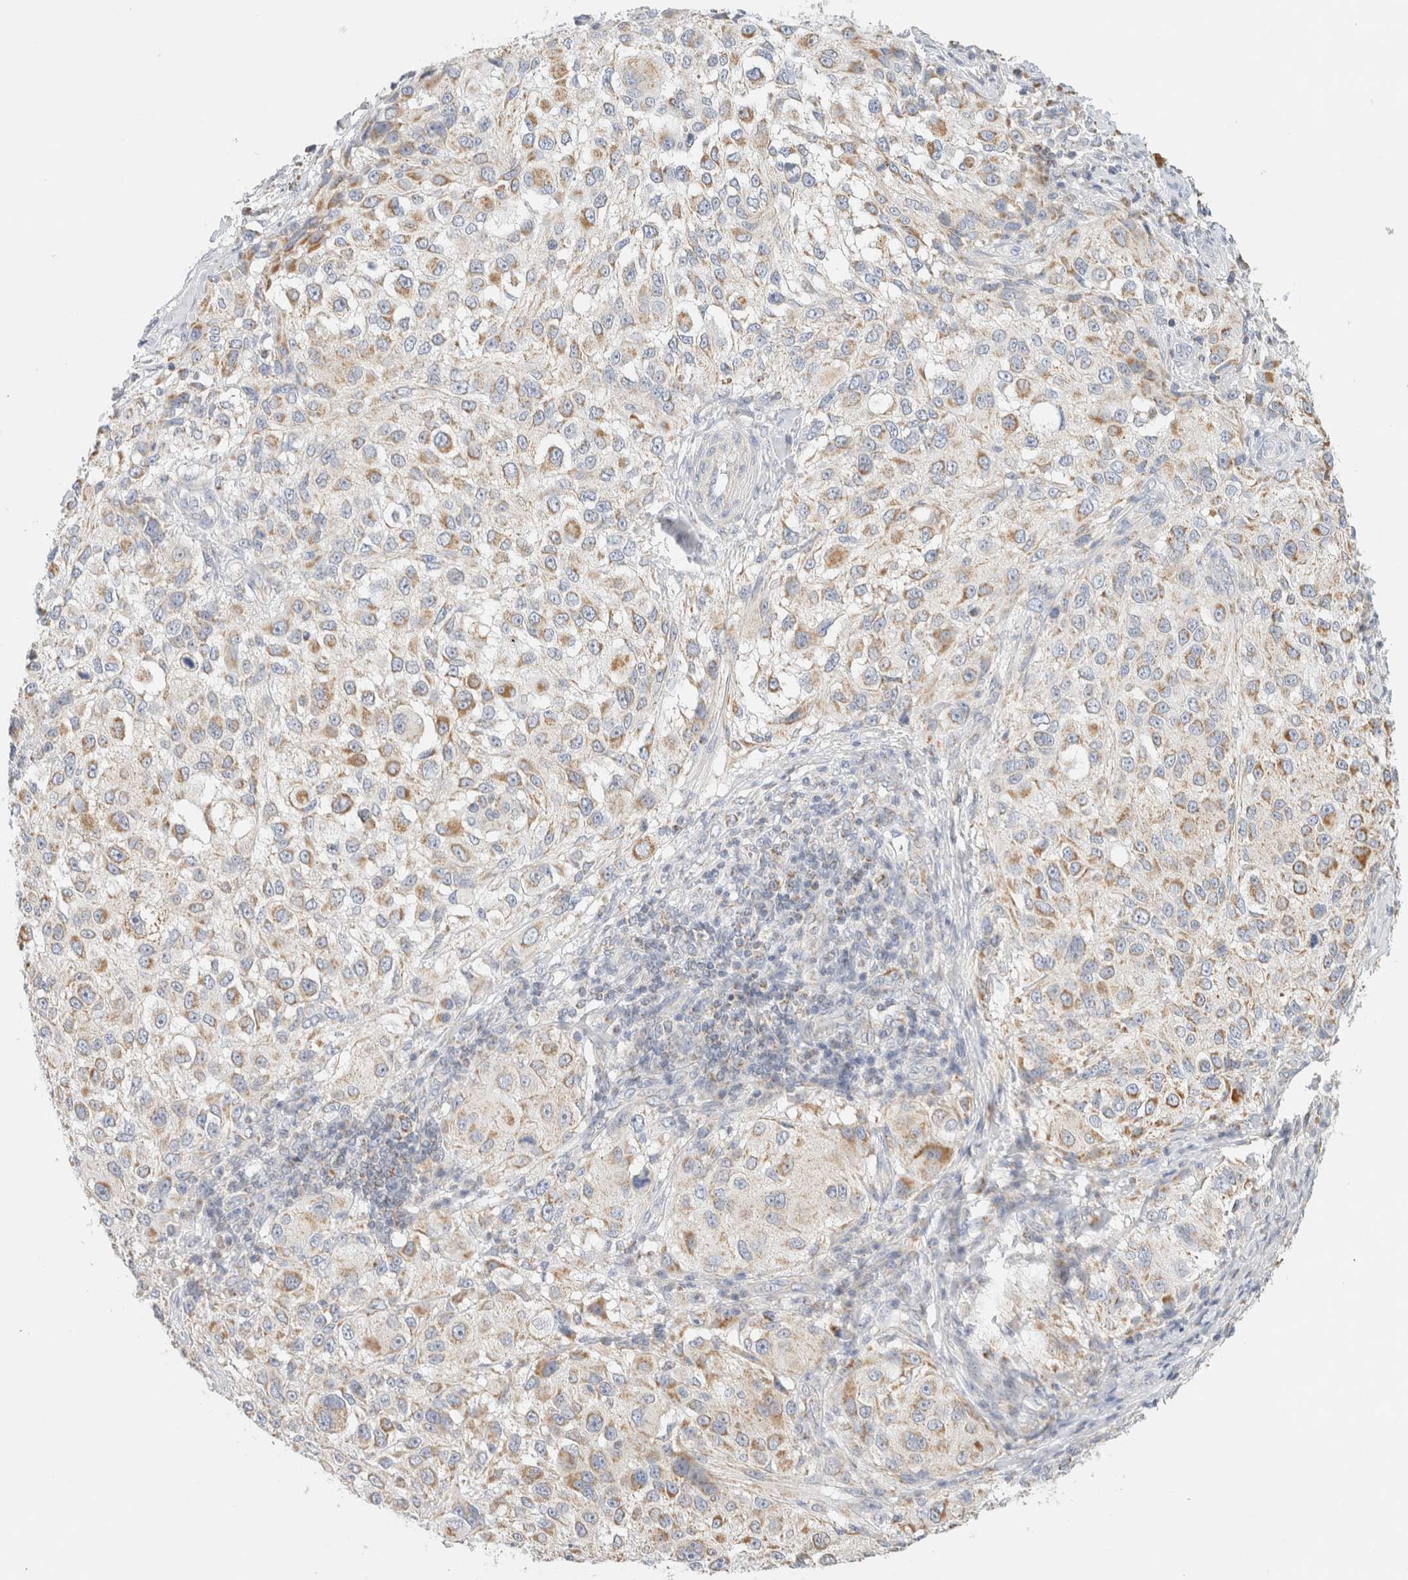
{"staining": {"intensity": "moderate", "quantity": "25%-75%", "location": "cytoplasmic/membranous"}, "tissue": "melanoma", "cell_type": "Tumor cells", "image_type": "cancer", "snomed": [{"axis": "morphology", "description": "Necrosis, NOS"}, {"axis": "morphology", "description": "Malignant melanoma, NOS"}, {"axis": "topography", "description": "Skin"}], "caption": "Moderate cytoplasmic/membranous positivity for a protein is identified in approximately 25%-75% of tumor cells of melanoma using immunohistochemistry.", "gene": "HDHD3", "patient": {"sex": "female", "age": 87}}